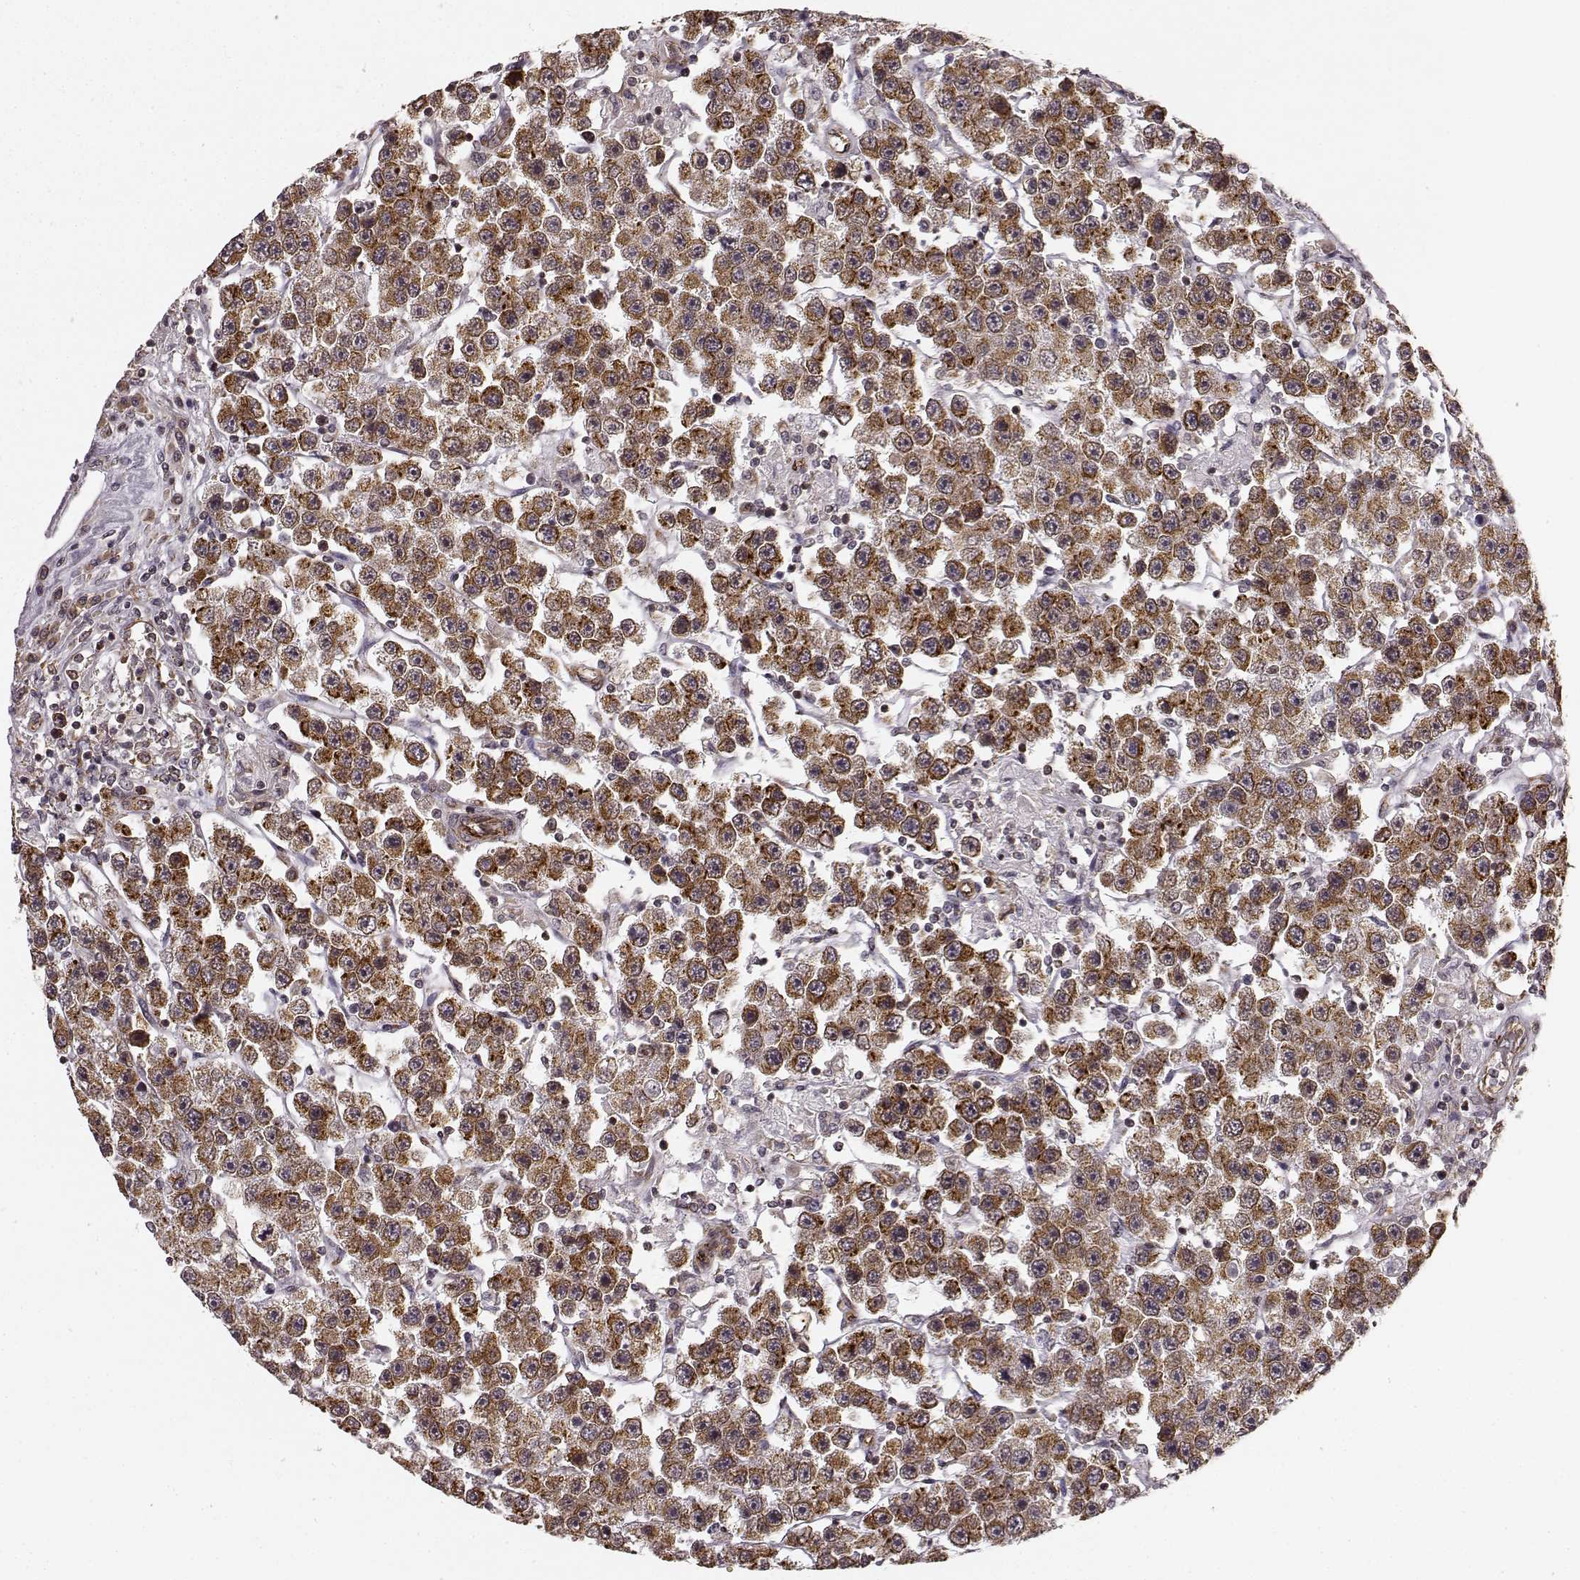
{"staining": {"intensity": "strong", "quantity": "25%-75%", "location": "cytoplasmic/membranous"}, "tissue": "testis cancer", "cell_type": "Tumor cells", "image_type": "cancer", "snomed": [{"axis": "morphology", "description": "Seminoma, NOS"}, {"axis": "topography", "description": "Testis"}], "caption": "High-power microscopy captured an IHC histopathology image of seminoma (testis), revealing strong cytoplasmic/membranous expression in about 25%-75% of tumor cells.", "gene": "TMEM14A", "patient": {"sex": "male", "age": 45}}